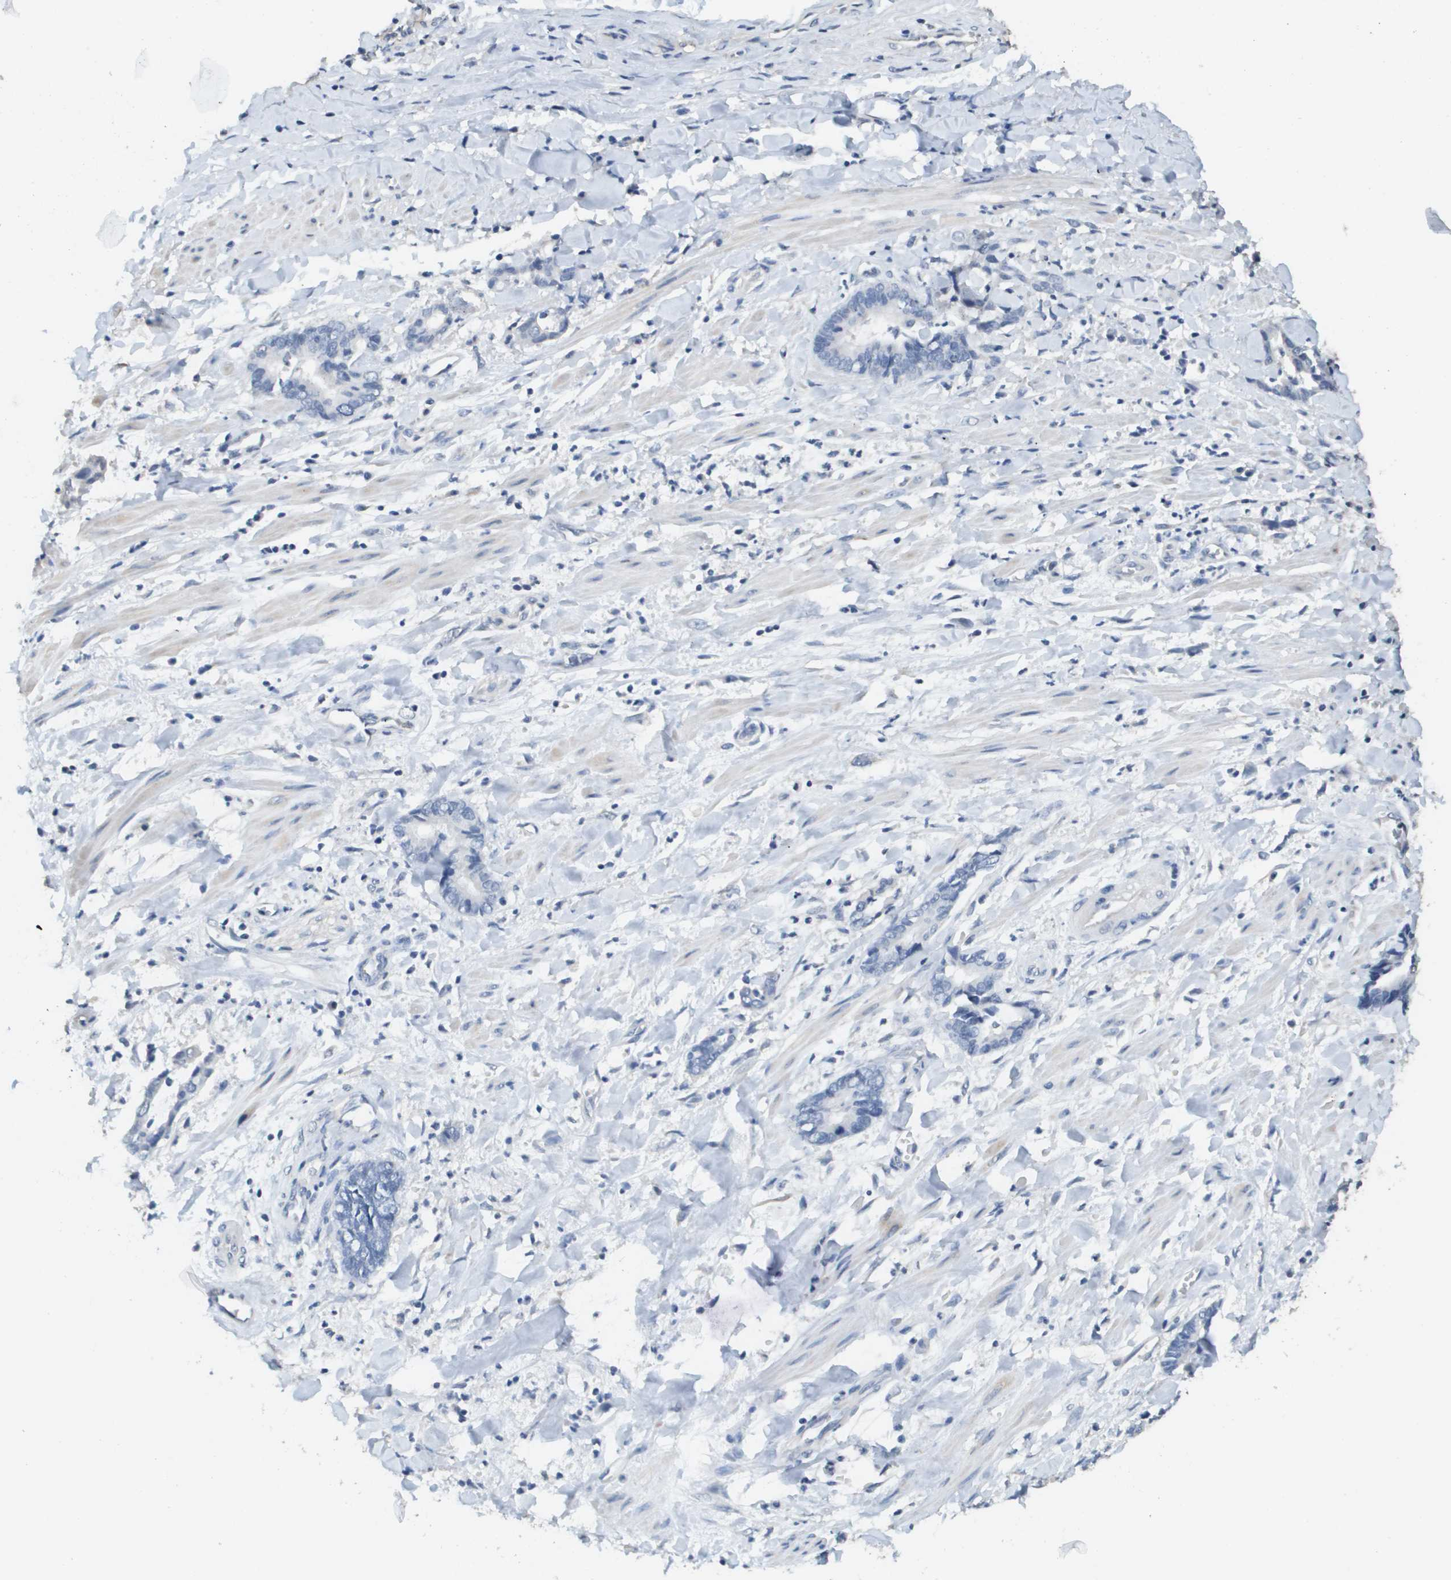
{"staining": {"intensity": "negative", "quantity": "none", "location": "none"}, "tissue": "cervical cancer", "cell_type": "Tumor cells", "image_type": "cancer", "snomed": [{"axis": "morphology", "description": "Adenocarcinoma, NOS"}, {"axis": "topography", "description": "Cervix"}], "caption": "High power microscopy image of an immunohistochemistry (IHC) histopathology image of cervical cancer, revealing no significant expression in tumor cells.", "gene": "MT3", "patient": {"sex": "female", "age": 44}}